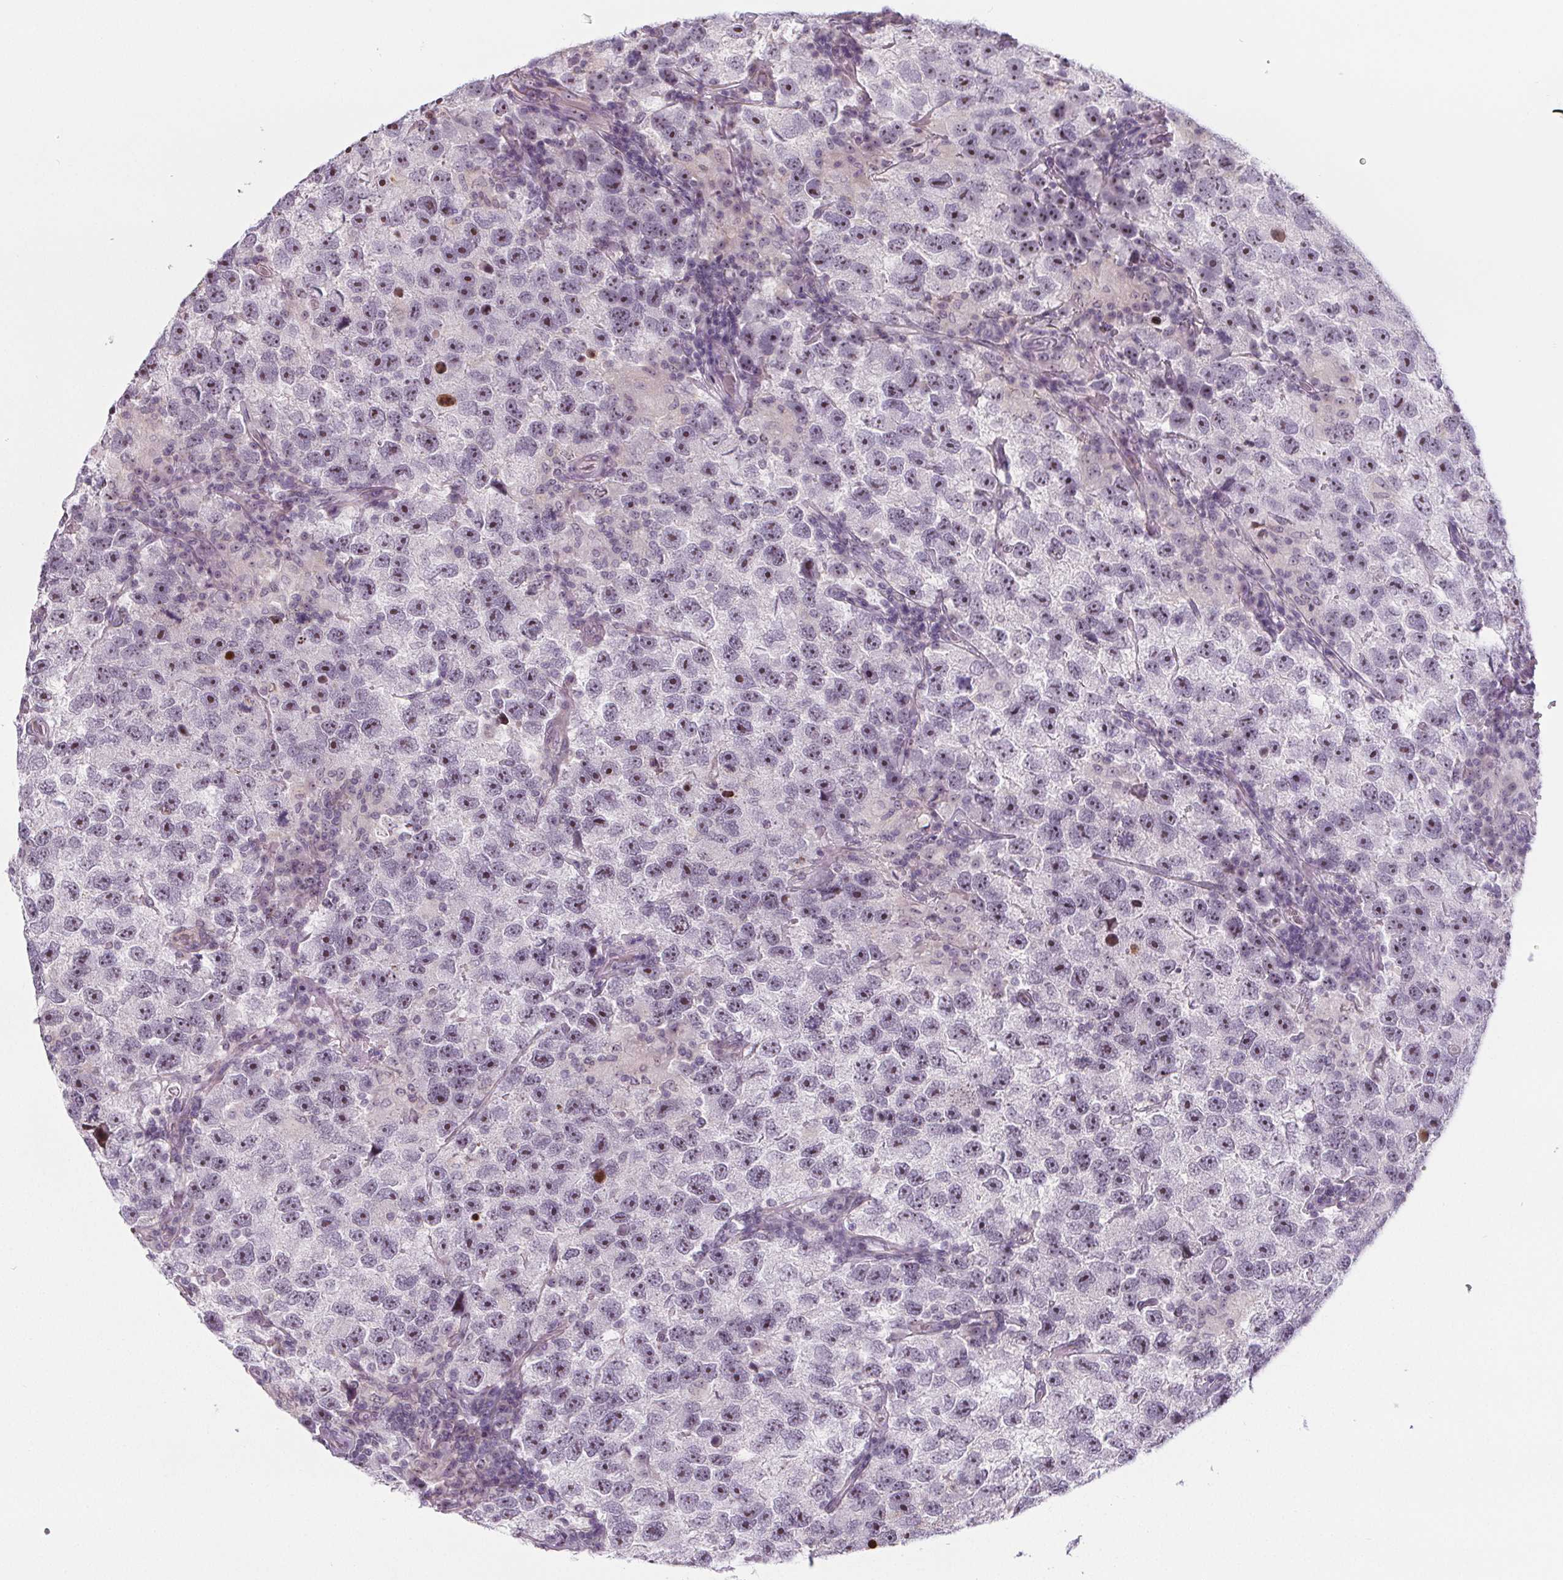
{"staining": {"intensity": "moderate", "quantity": ">75%", "location": "nuclear"}, "tissue": "testis cancer", "cell_type": "Tumor cells", "image_type": "cancer", "snomed": [{"axis": "morphology", "description": "Seminoma, NOS"}, {"axis": "topography", "description": "Testis"}], "caption": "Immunohistochemistry (IHC) image of neoplastic tissue: human testis cancer stained using immunohistochemistry (IHC) demonstrates medium levels of moderate protein expression localized specifically in the nuclear of tumor cells, appearing as a nuclear brown color.", "gene": "NOLC1", "patient": {"sex": "male", "age": 26}}